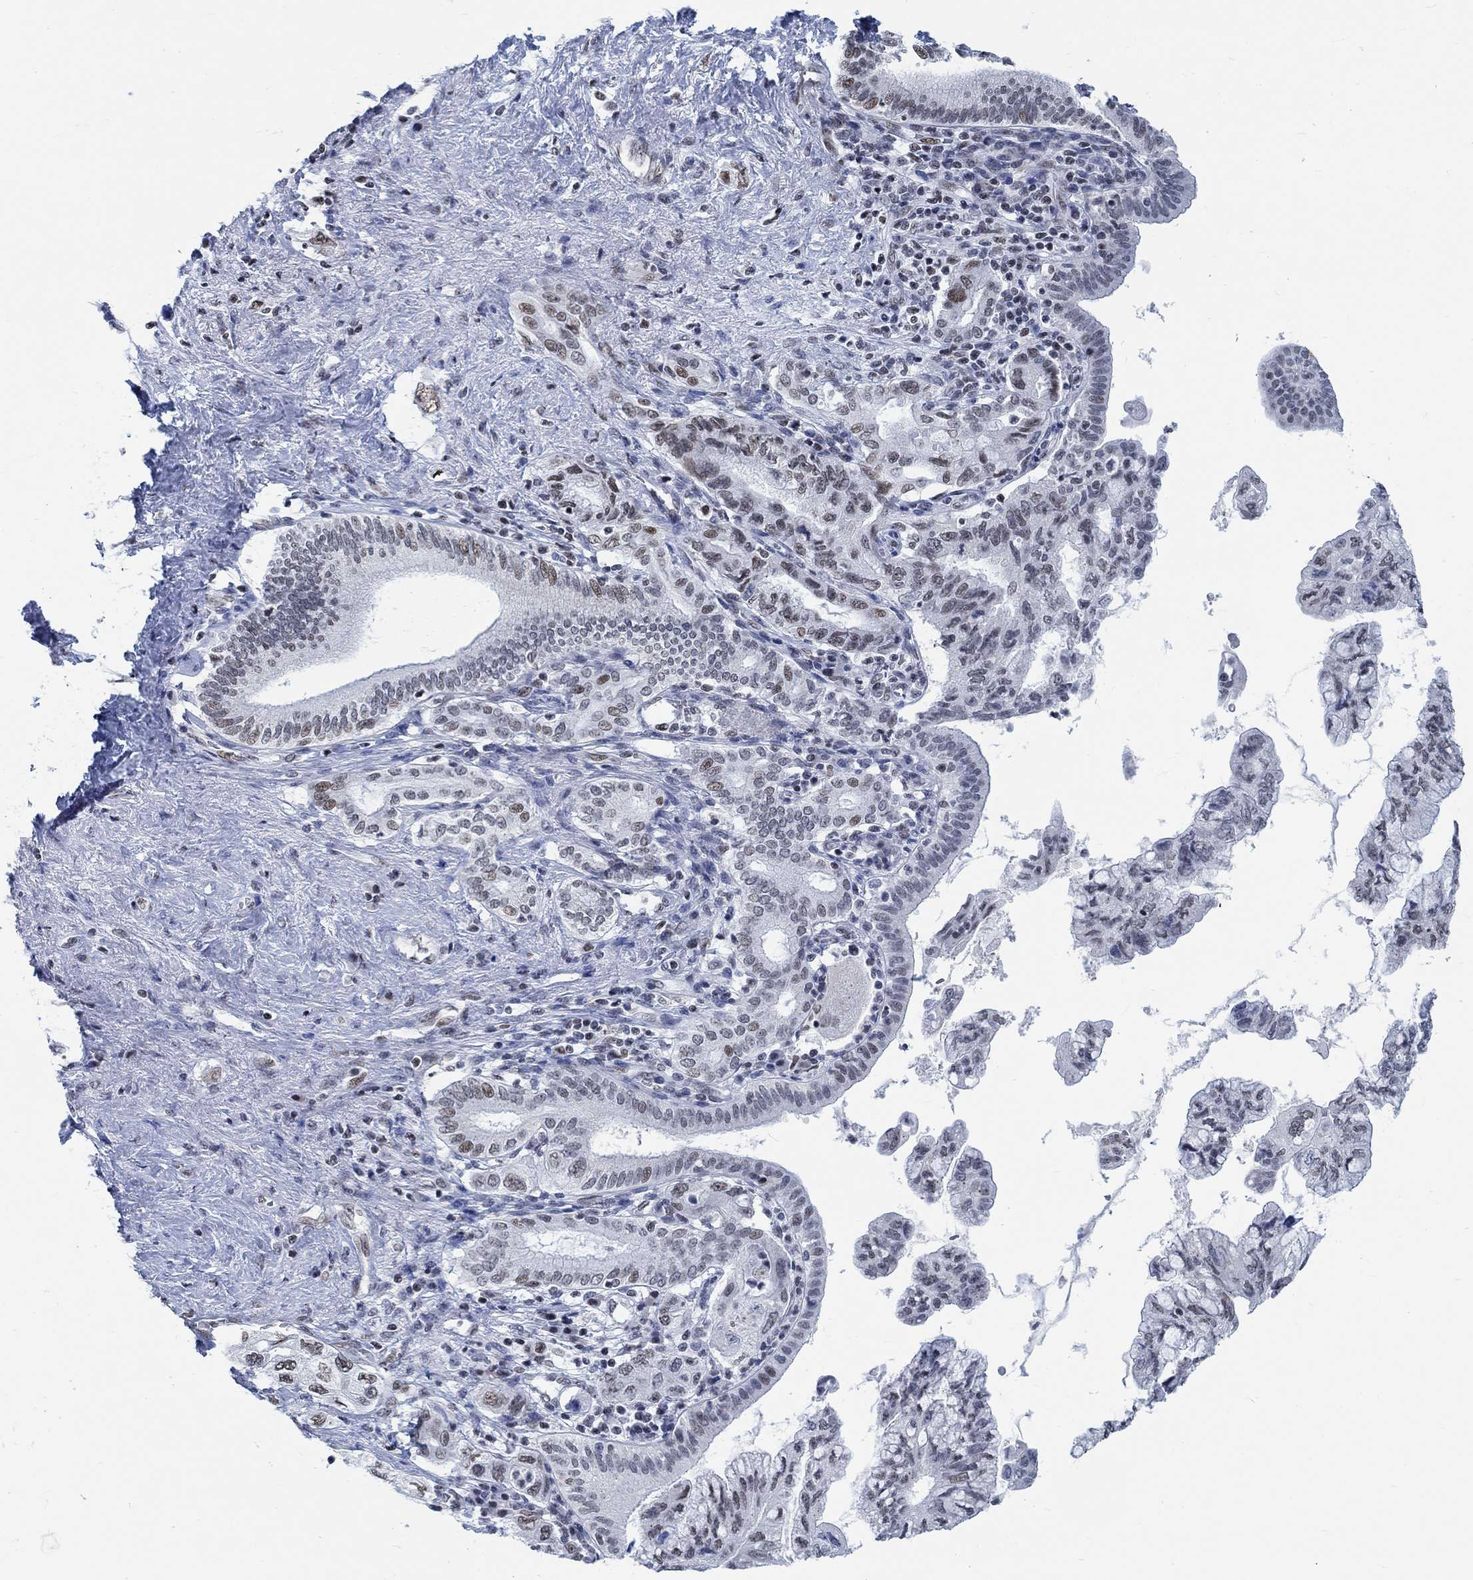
{"staining": {"intensity": "weak", "quantity": "<25%", "location": "nuclear"}, "tissue": "pancreatic cancer", "cell_type": "Tumor cells", "image_type": "cancer", "snomed": [{"axis": "morphology", "description": "Adenocarcinoma, NOS"}, {"axis": "topography", "description": "Pancreas"}], "caption": "This is an immunohistochemistry (IHC) micrograph of human pancreatic adenocarcinoma. There is no positivity in tumor cells.", "gene": "KCNH8", "patient": {"sex": "female", "age": 73}}